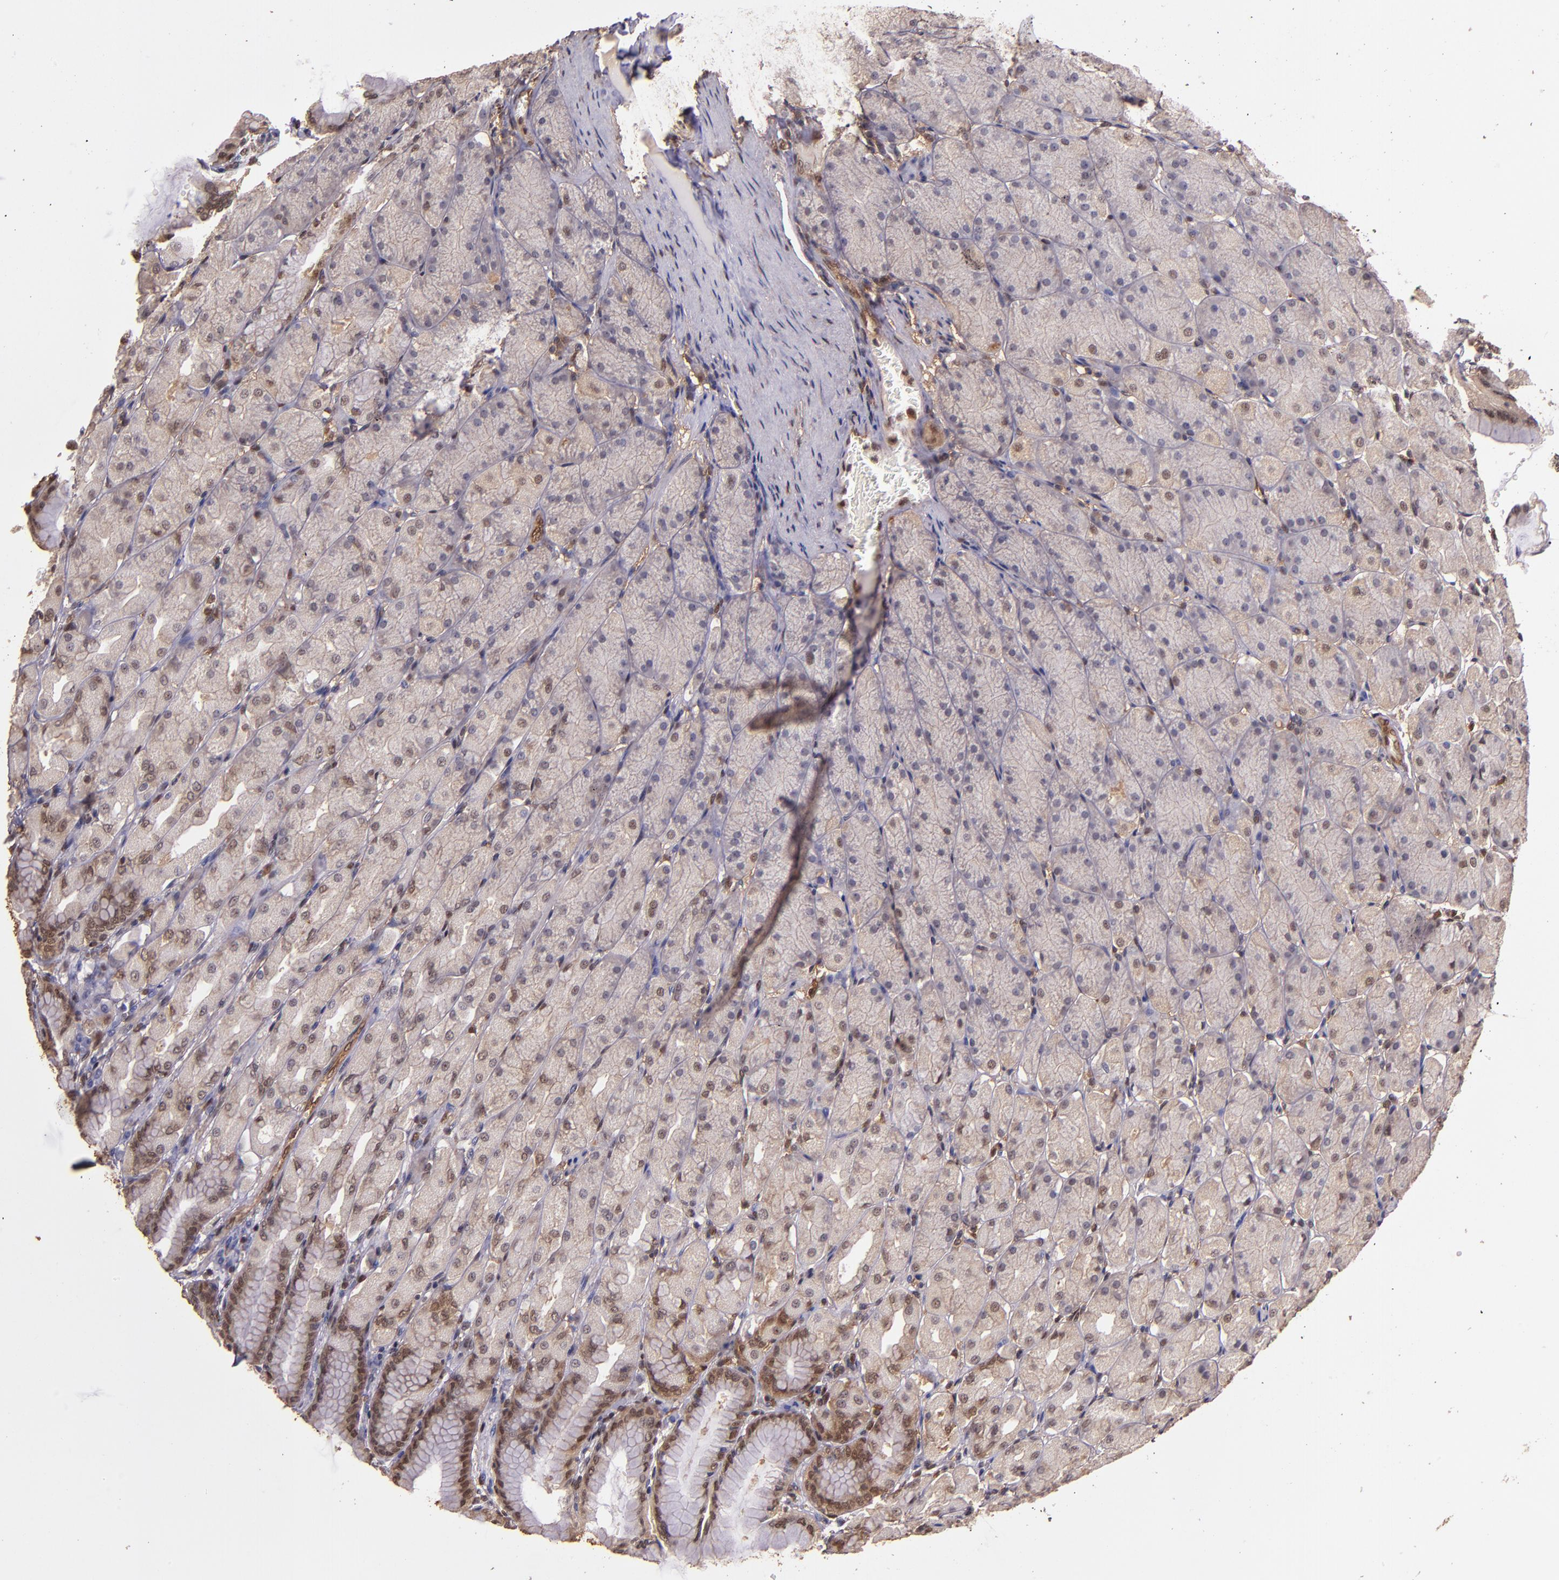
{"staining": {"intensity": "moderate", "quantity": "25%-75%", "location": "cytoplasmic/membranous,nuclear"}, "tissue": "stomach", "cell_type": "Glandular cells", "image_type": "normal", "snomed": [{"axis": "morphology", "description": "Normal tissue, NOS"}, {"axis": "topography", "description": "Stomach, upper"}], "caption": "Protein staining by immunohistochemistry exhibits moderate cytoplasmic/membranous,nuclear staining in about 25%-75% of glandular cells in normal stomach. The staining is performed using DAB (3,3'-diaminobenzidine) brown chromogen to label protein expression. The nuclei are counter-stained blue using hematoxylin.", "gene": "STAT6", "patient": {"sex": "female", "age": 56}}